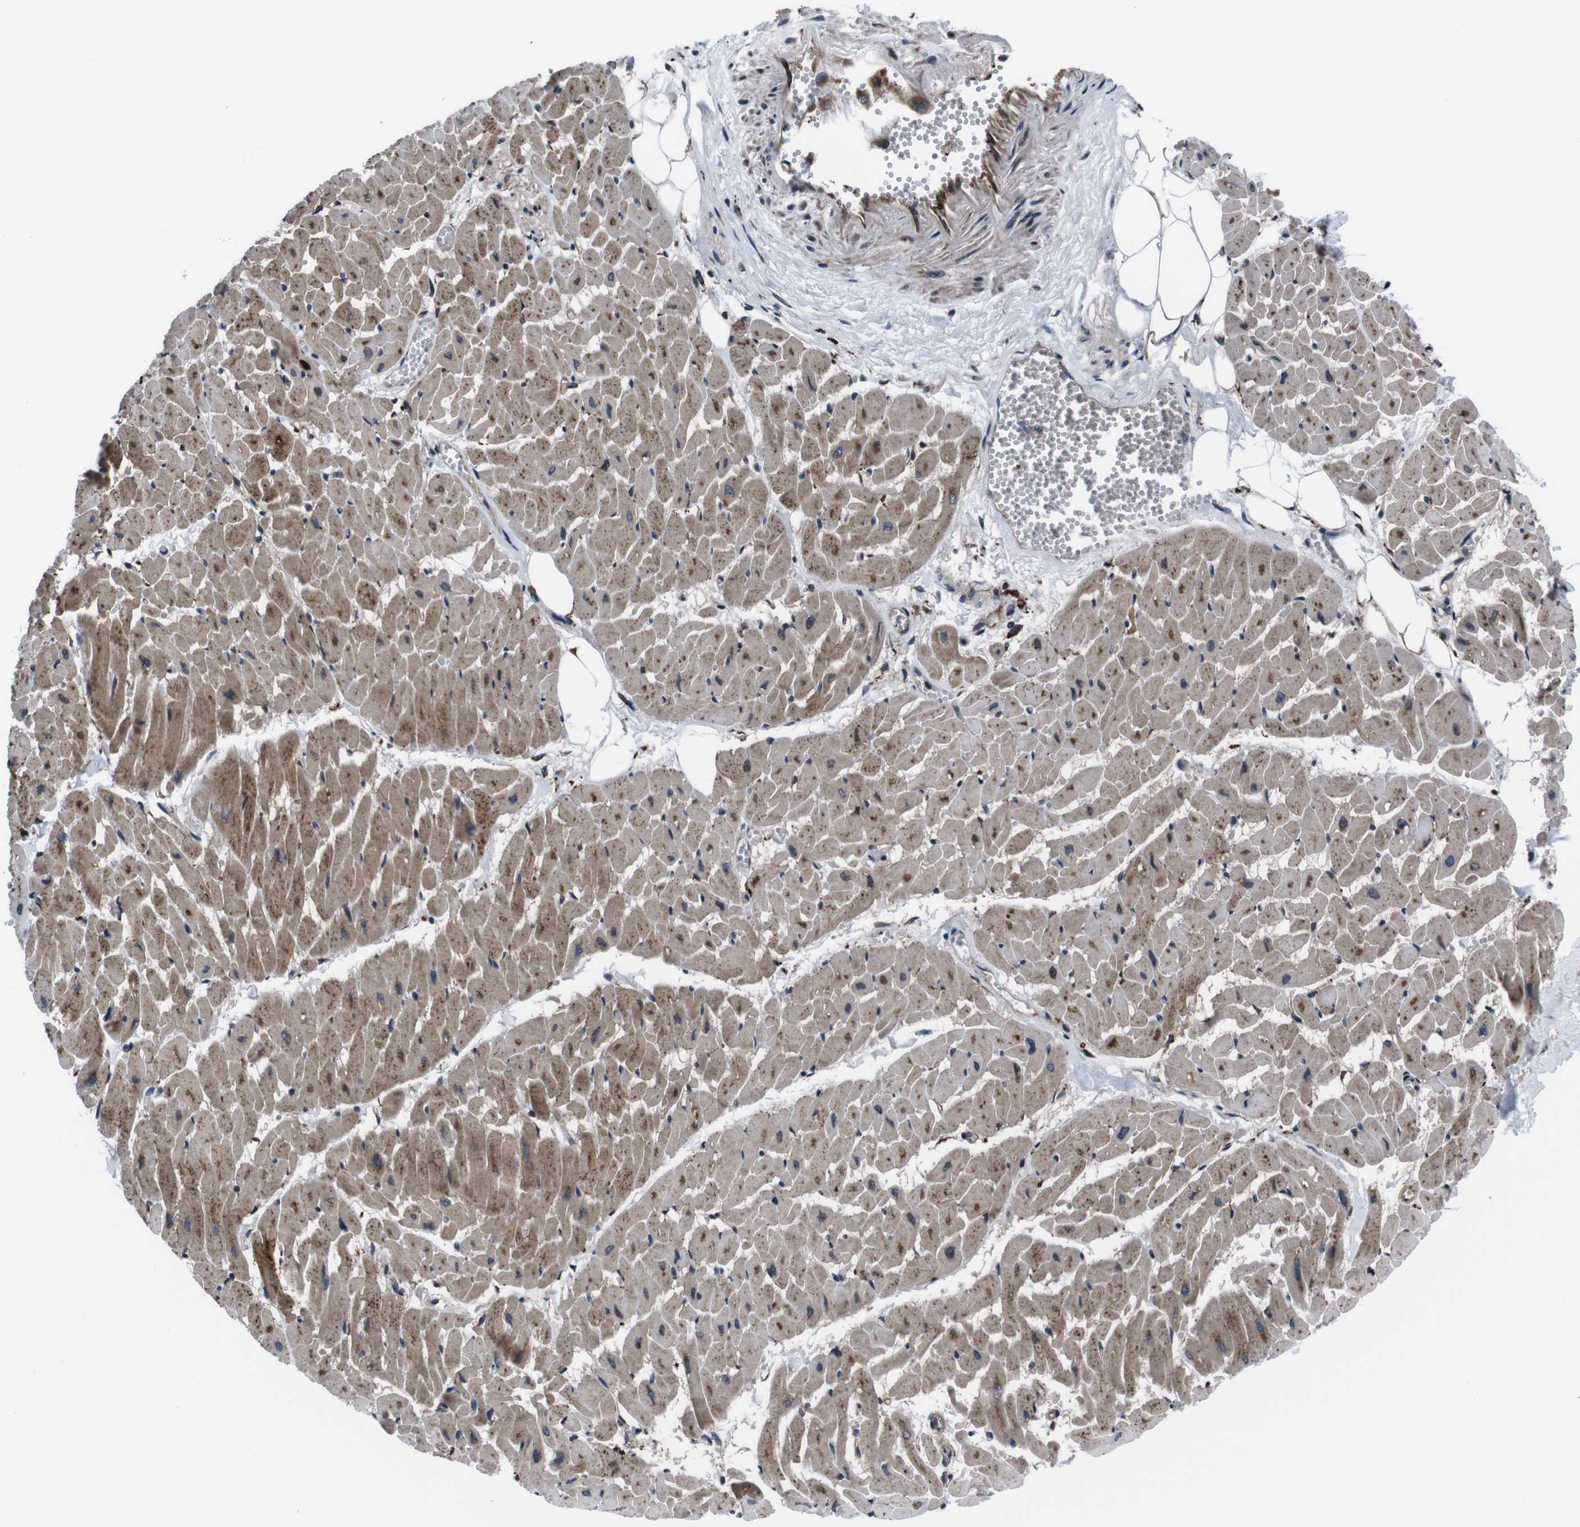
{"staining": {"intensity": "moderate", "quantity": ">75%", "location": "cytoplasmic/membranous"}, "tissue": "heart muscle", "cell_type": "Cardiomyocytes", "image_type": "normal", "snomed": [{"axis": "morphology", "description": "Normal tissue, NOS"}, {"axis": "topography", "description": "Heart"}], "caption": "The micrograph shows a brown stain indicating the presence of a protein in the cytoplasmic/membranous of cardiomyocytes in heart muscle. Immunohistochemistry (ihc) stains the protein of interest in brown and the nuclei are stained blue.", "gene": "EIF4A2", "patient": {"sex": "female", "age": 19}}